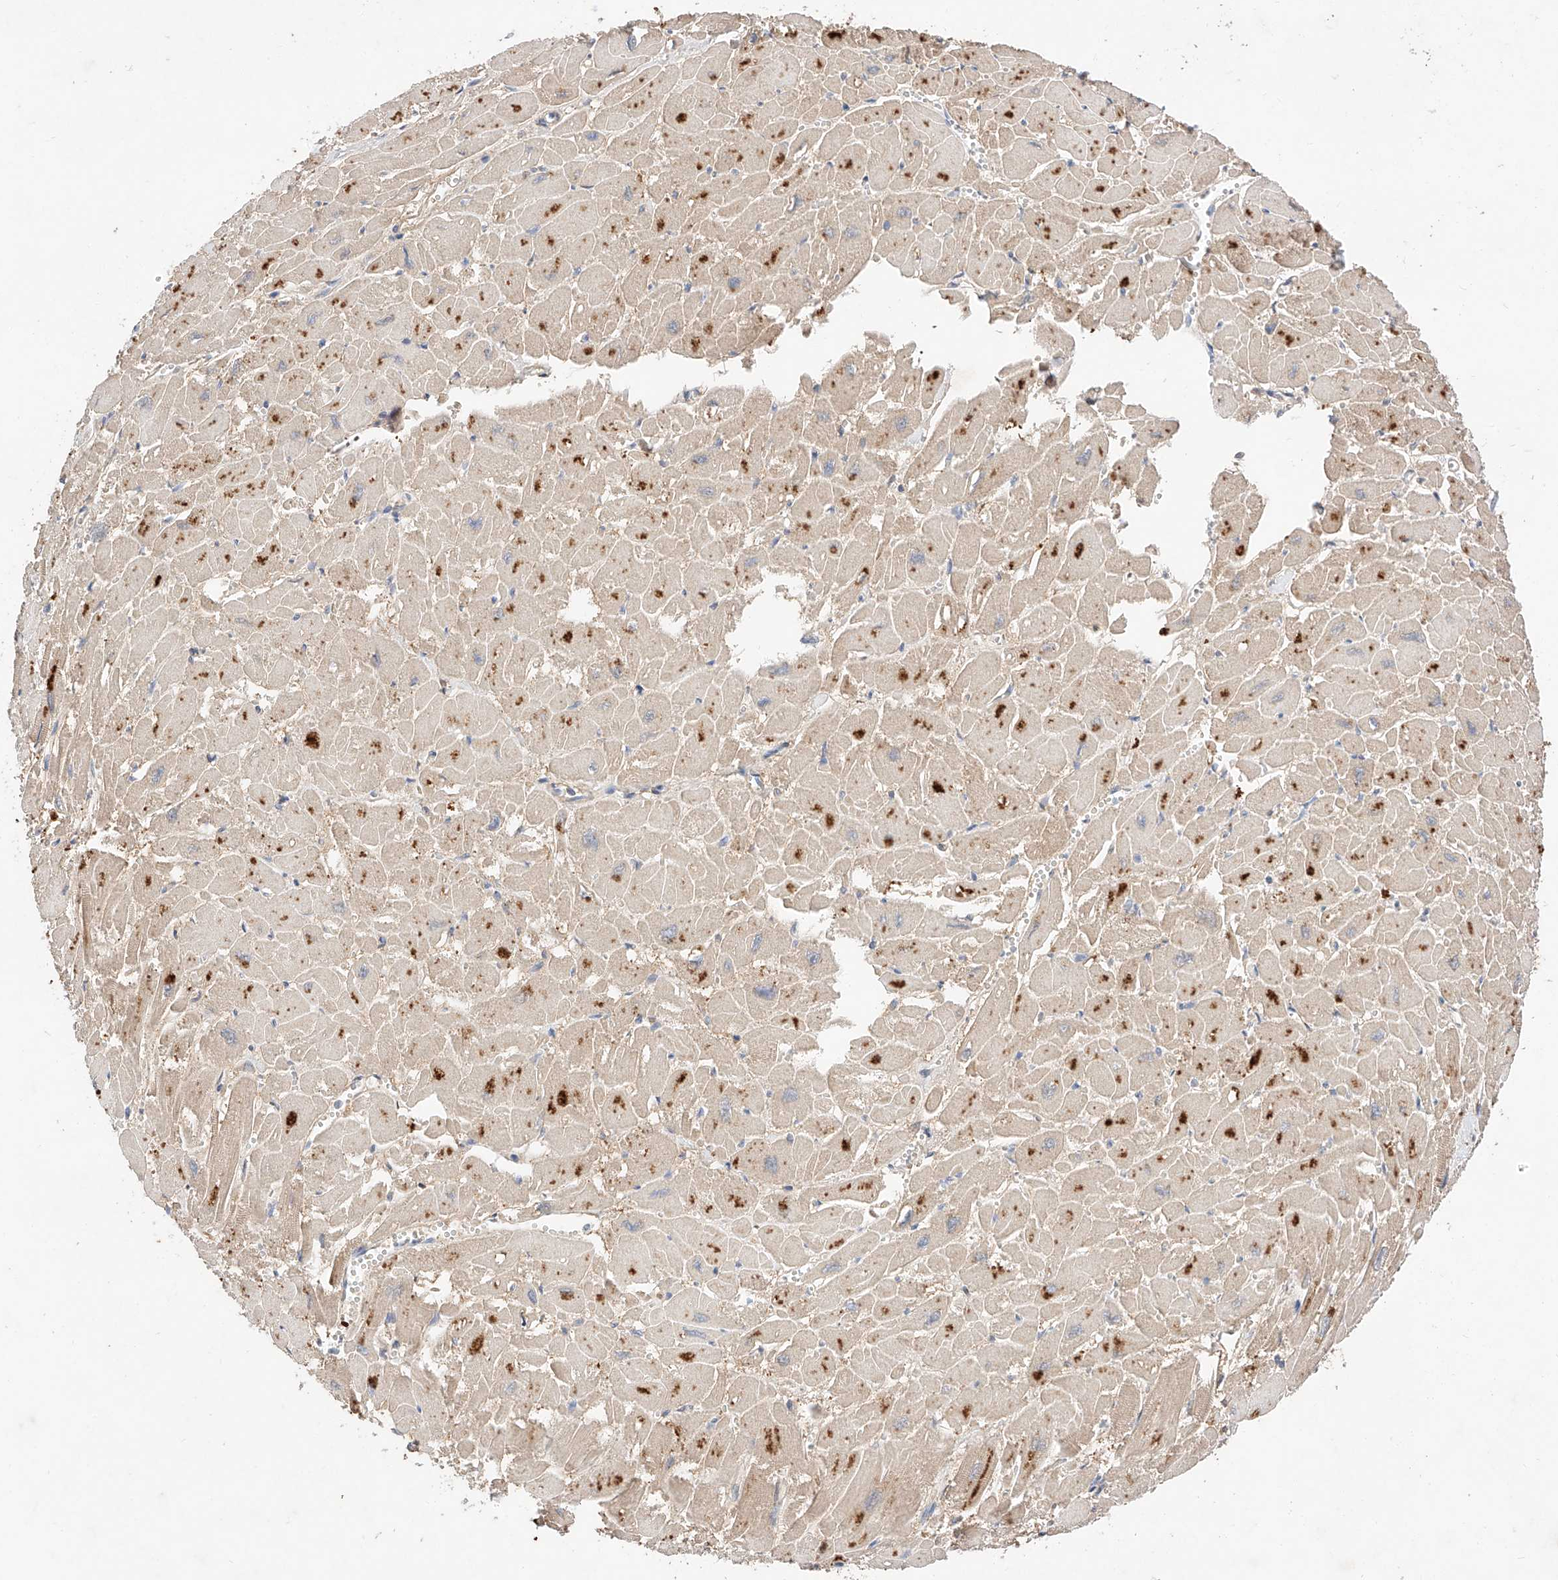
{"staining": {"intensity": "moderate", "quantity": ">75%", "location": "cytoplasmic/membranous"}, "tissue": "heart muscle", "cell_type": "Cardiomyocytes", "image_type": "normal", "snomed": [{"axis": "morphology", "description": "Normal tissue, NOS"}, {"axis": "topography", "description": "Heart"}], "caption": "Immunohistochemistry (IHC) (DAB) staining of unremarkable heart muscle exhibits moderate cytoplasmic/membranous protein staining in about >75% of cardiomyocytes.", "gene": "ZSCAN4", "patient": {"sex": "male", "age": 54}}